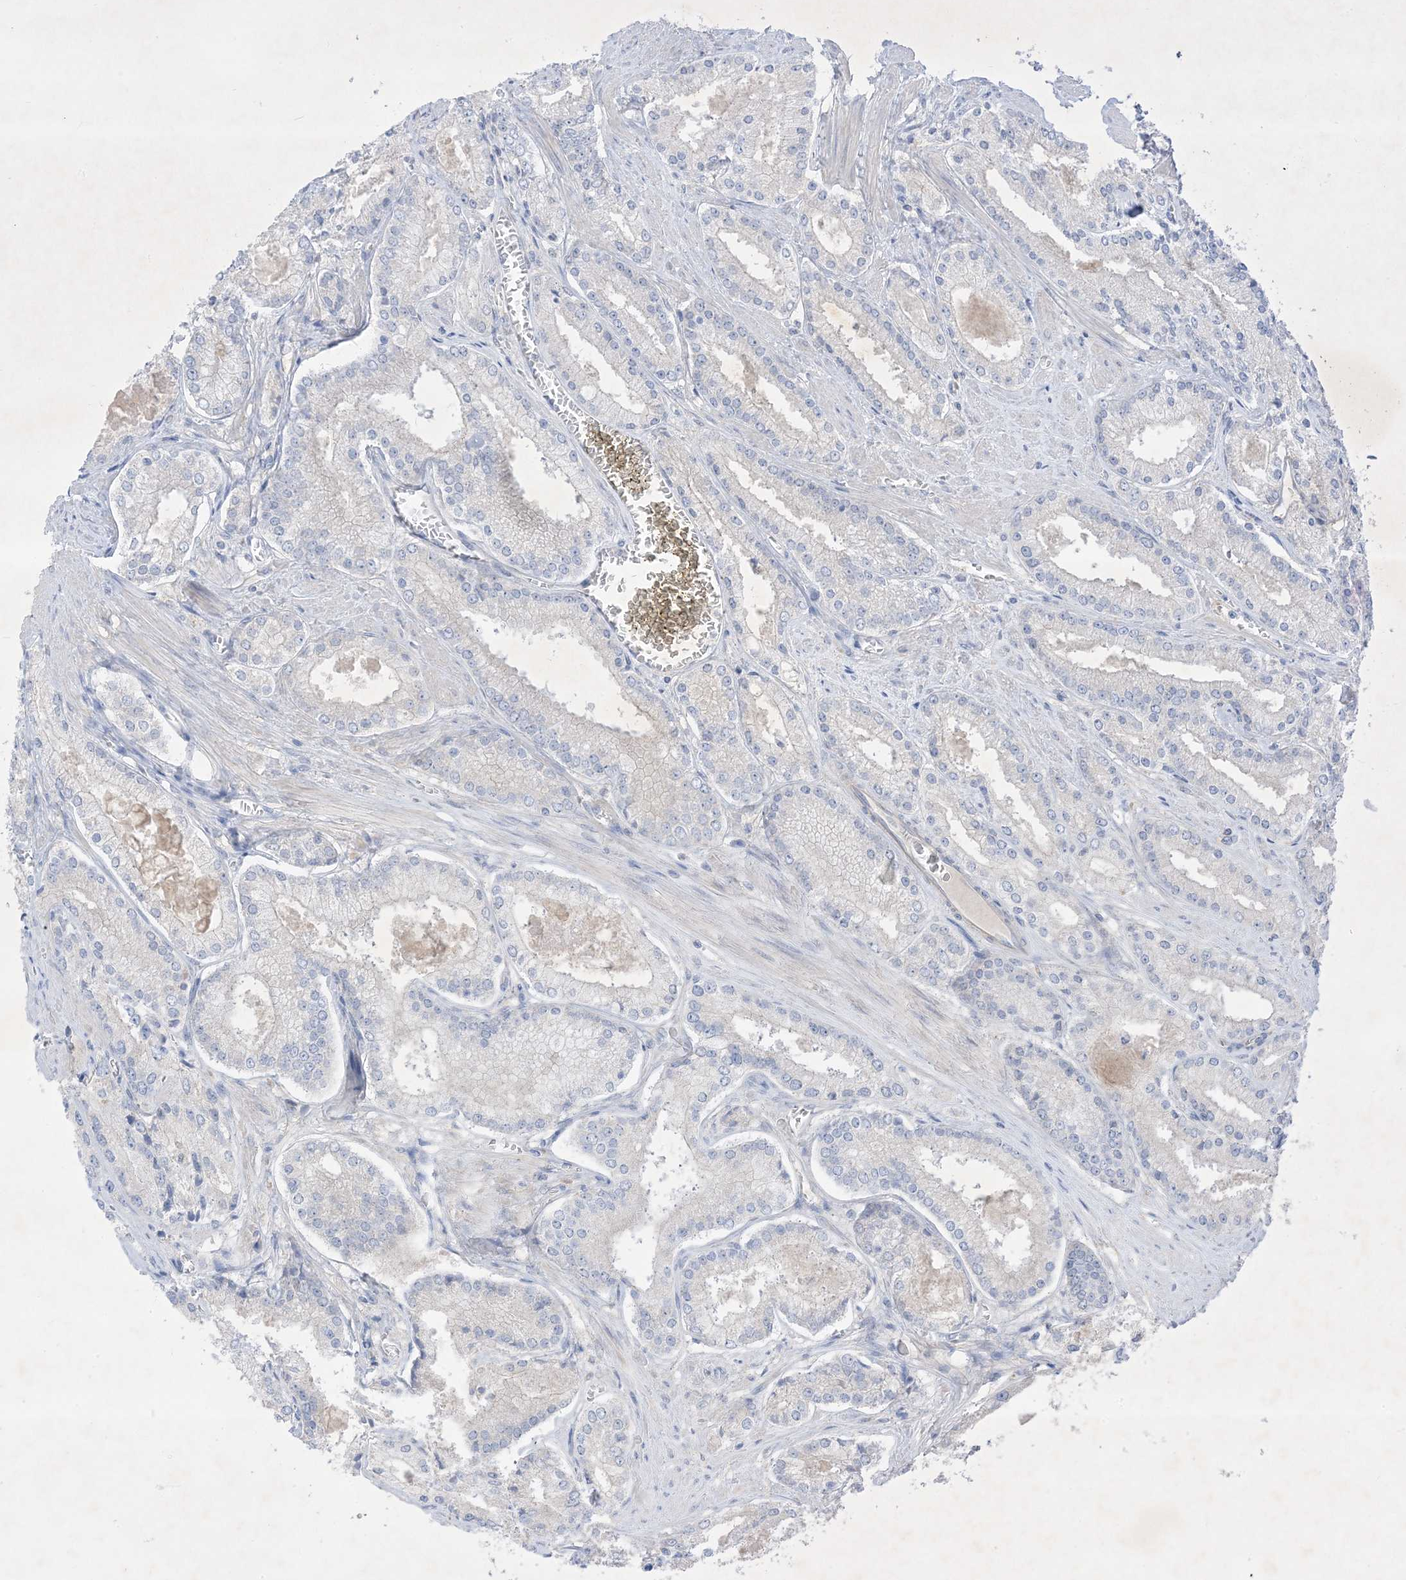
{"staining": {"intensity": "negative", "quantity": "none", "location": "none"}, "tissue": "prostate cancer", "cell_type": "Tumor cells", "image_type": "cancer", "snomed": [{"axis": "morphology", "description": "Adenocarcinoma, Low grade"}, {"axis": "topography", "description": "Prostate"}], "caption": "An image of prostate cancer (low-grade adenocarcinoma) stained for a protein demonstrates no brown staining in tumor cells.", "gene": "PLEKHA3", "patient": {"sex": "male", "age": 54}}